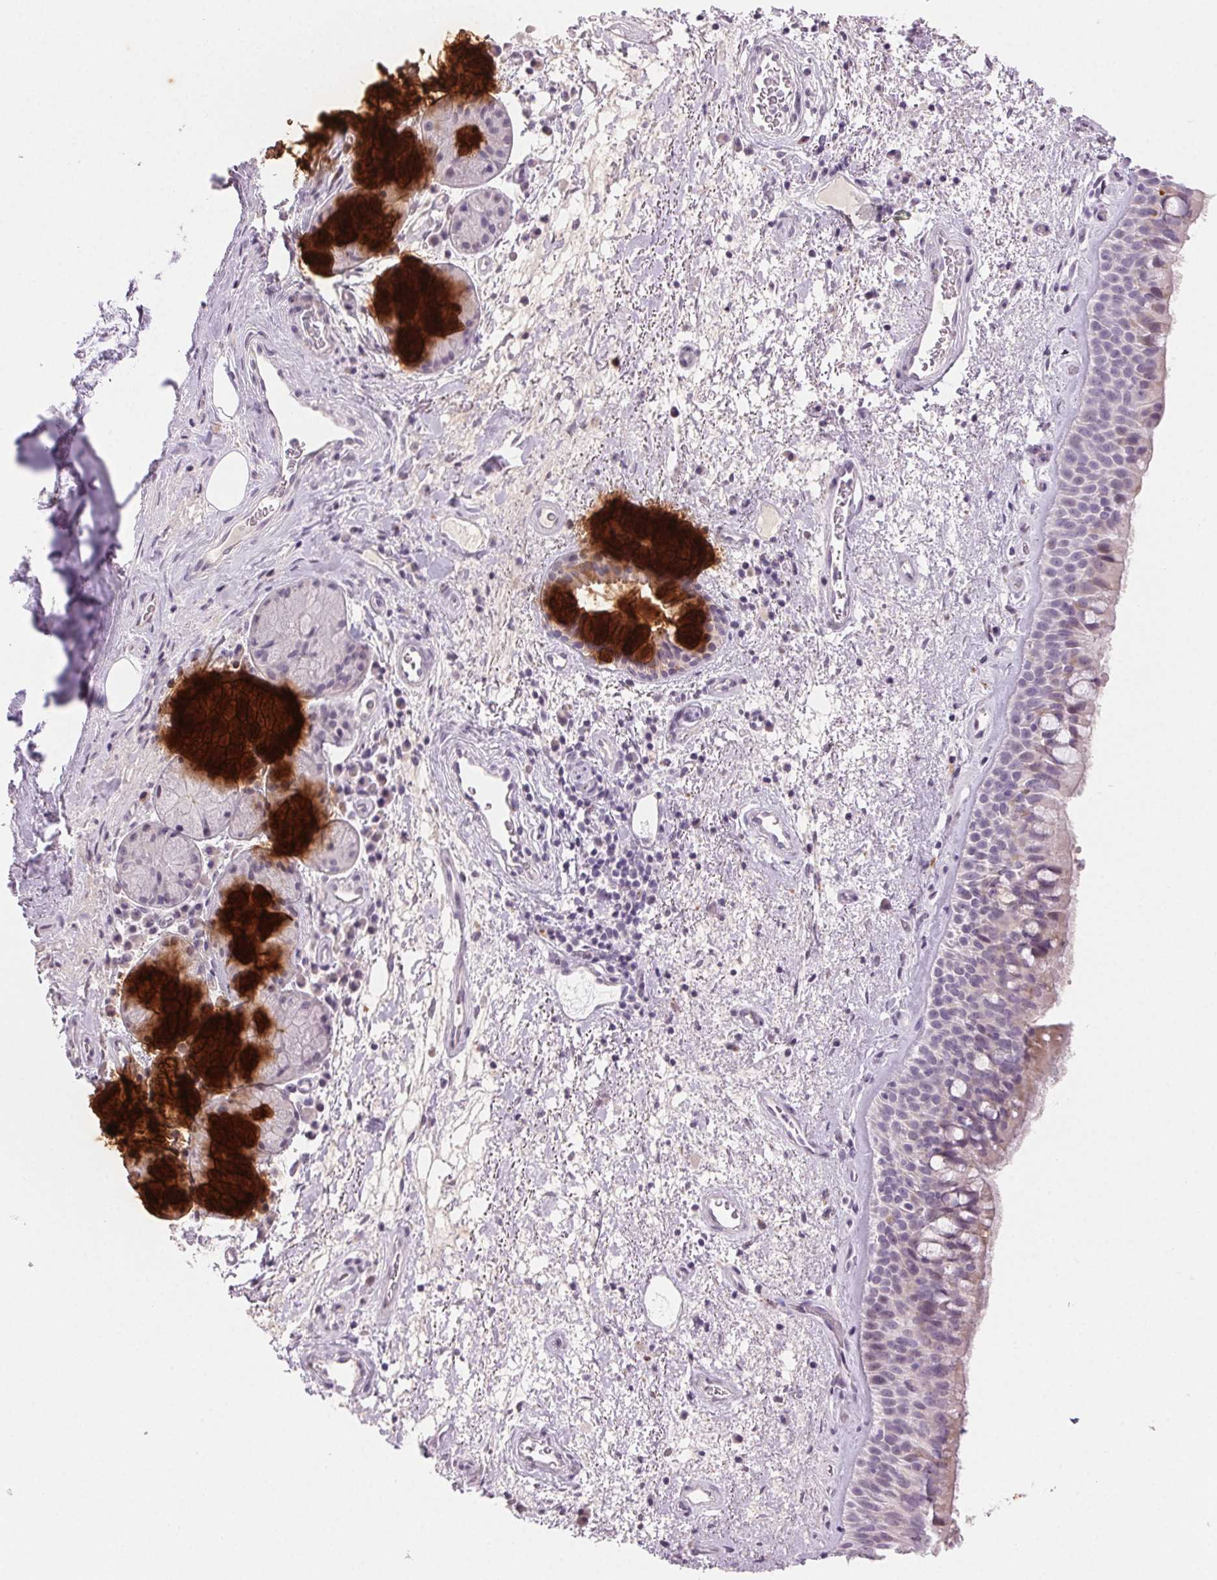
{"staining": {"intensity": "negative", "quantity": "none", "location": "none"}, "tissue": "bronchus", "cell_type": "Respiratory epithelial cells", "image_type": "normal", "snomed": [{"axis": "morphology", "description": "Normal tissue, NOS"}, {"axis": "topography", "description": "Bronchus"}], "caption": "This is an immunohistochemistry photomicrograph of unremarkable human bronchus. There is no positivity in respiratory epithelial cells.", "gene": "BPIFB2", "patient": {"sex": "male", "age": 48}}